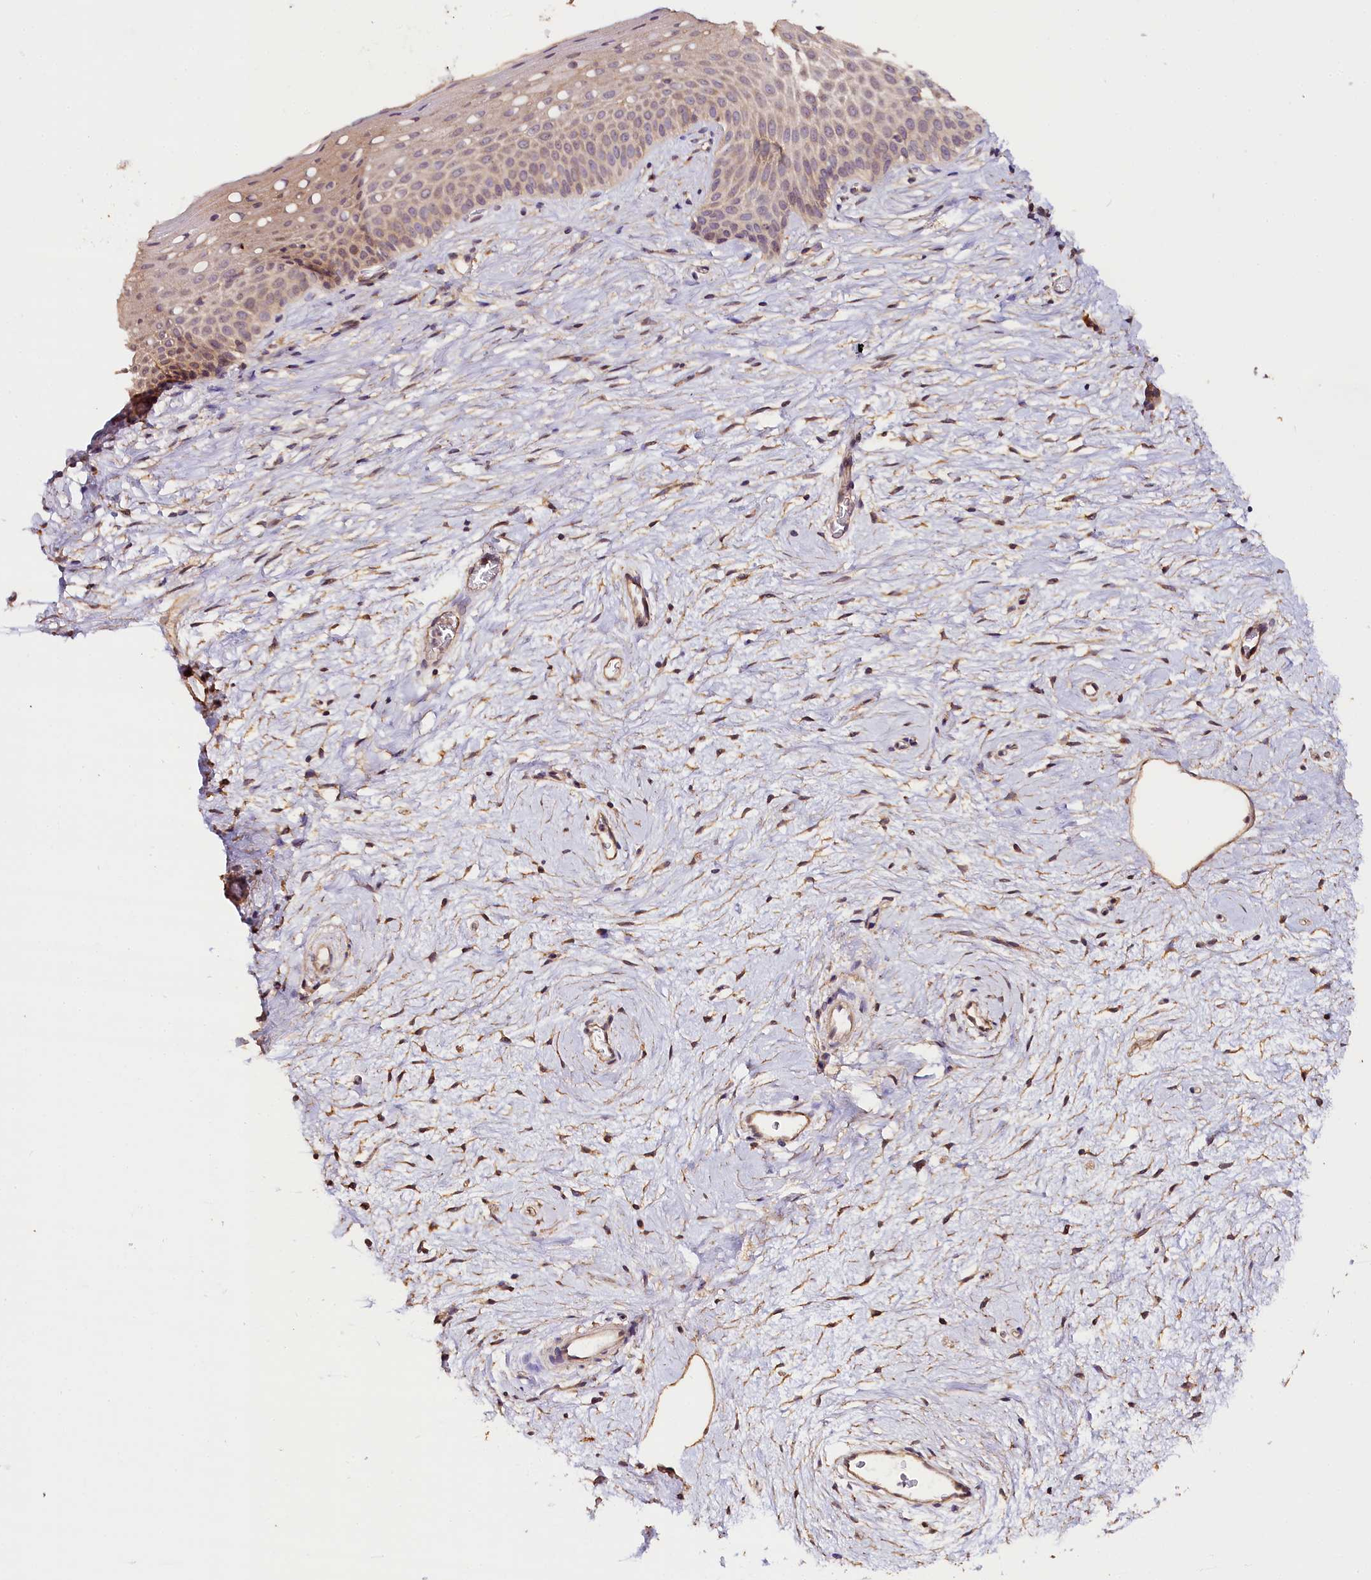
{"staining": {"intensity": "moderate", "quantity": ">75%", "location": "cytoplasmic/membranous"}, "tissue": "cervix", "cell_type": "Glandular cells", "image_type": "normal", "snomed": [{"axis": "morphology", "description": "Normal tissue, NOS"}, {"axis": "topography", "description": "Cervix"}], "caption": "Cervix stained with DAB (3,3'-diaminobenzidine) IHC shows medium levels of moderate cytoplasmic/membranous expression in approximately >75% of glandular cells.", "gene": "KATNB1", "patient": {"sex": "female", "age": 57}}